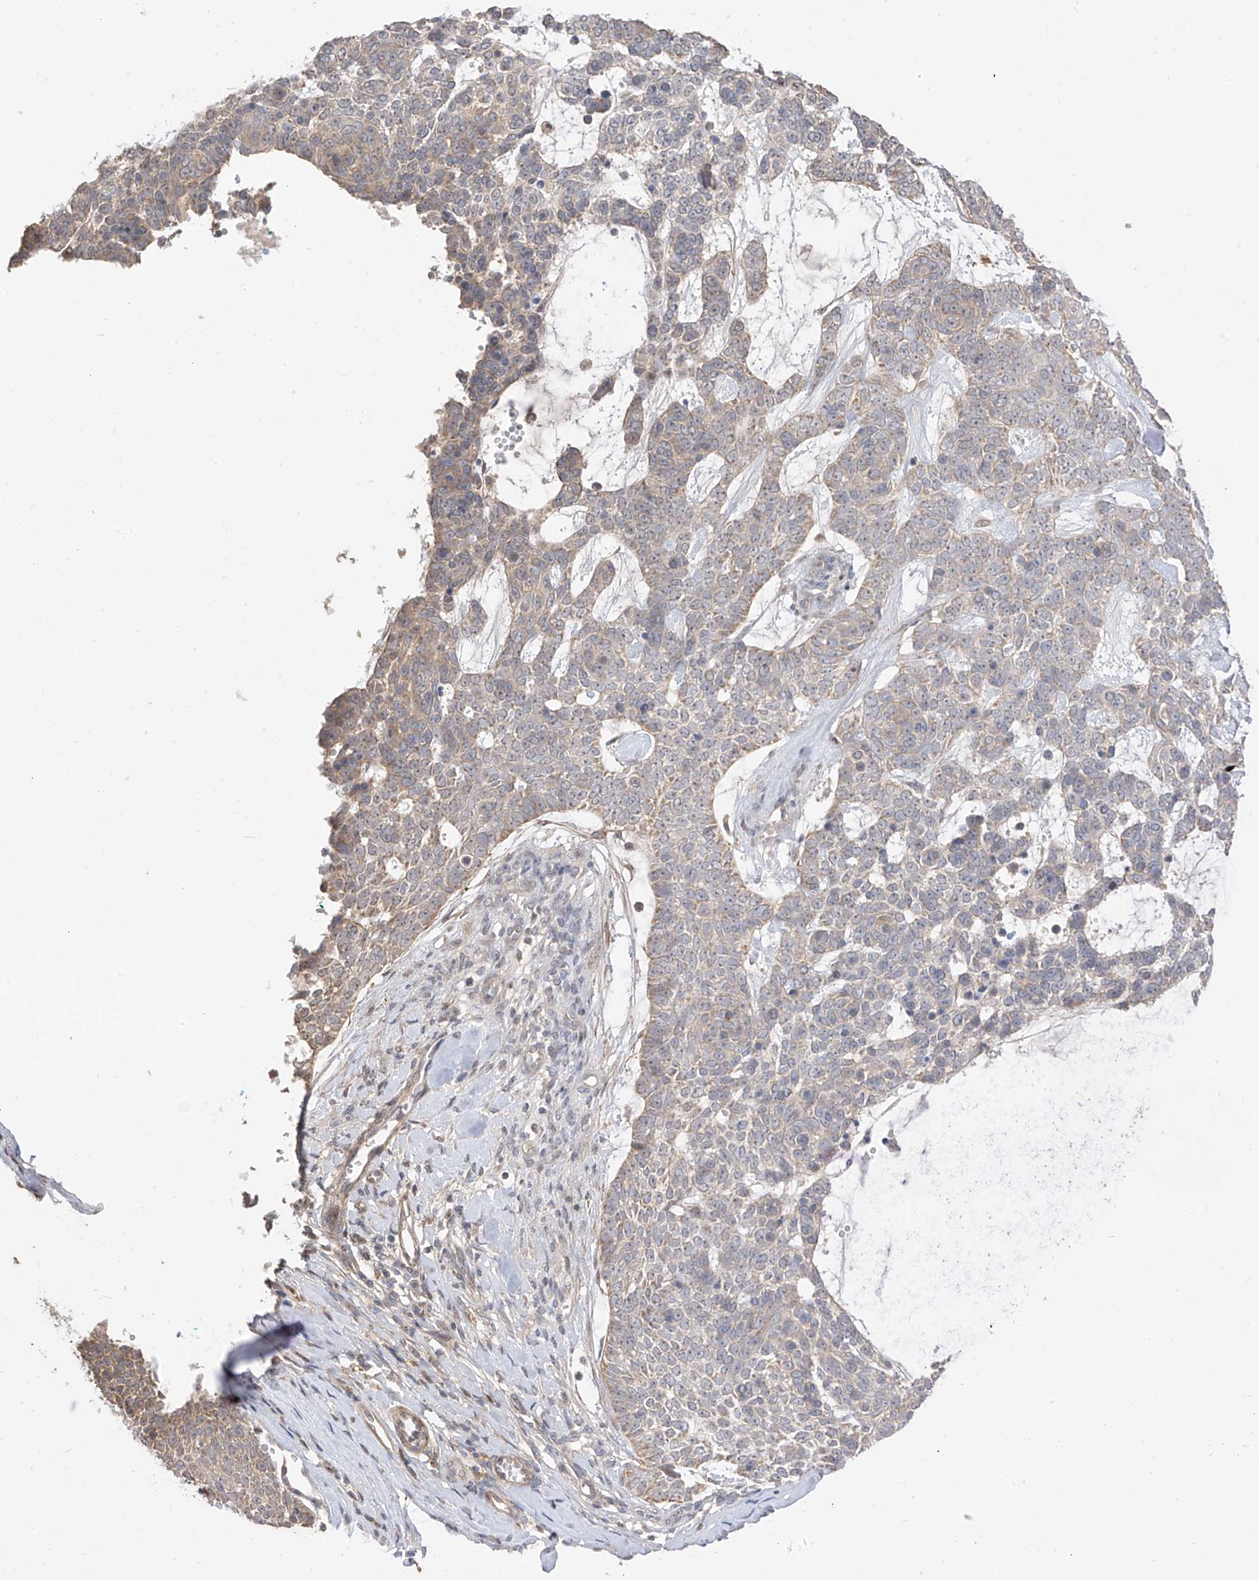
{"staining": {"intensity": "weak", "quantity": "25%-75%", "location": "cytoplasmic/membranous"}, "tissue": "skin cancer", "cell_type": "Tumor cells", "image_type": "cancer", "snomed": [{"axis": "morphology", "description": "Basal cell carcinoma"}, {"axis": "topography", "description": "Skin"}], "caption": "Protein expression analysis of basal cell carcinoma (skin) displays weak cytoplasmic/membranous positivity in approximately 25%-75% of tumor cells.", "gene": "LATS1", "patient": {"sex": "female", "age": 81}}